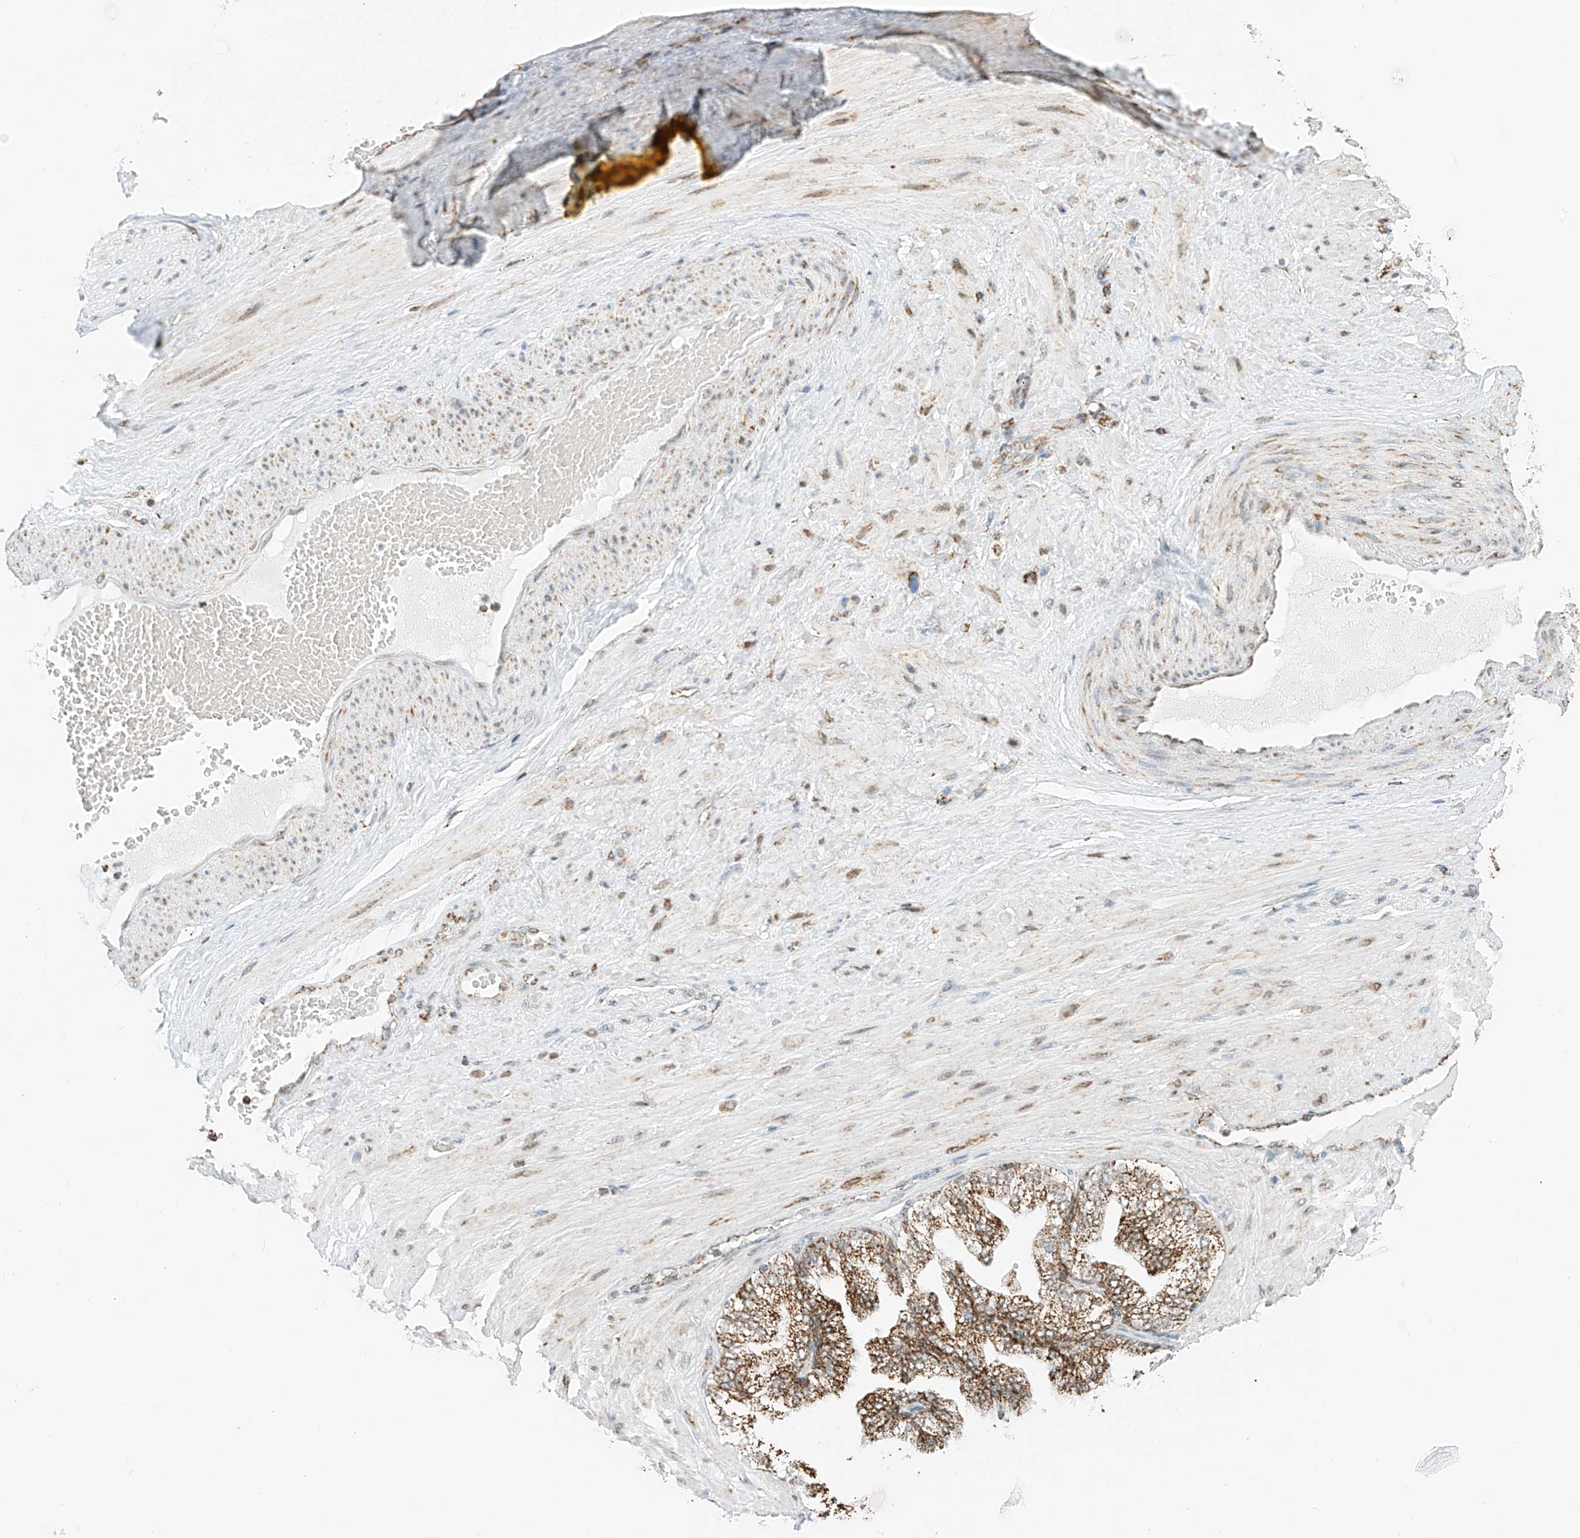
{"staining": {"intensity": "negative", "quantity": "none", "location": "none"}, "tissue": "adipose tissue", "cell_type": "Adipocytes", "image_type": "normal", "snomed": [{"axis": "morphology", "description": "Normal tissue, NOS"}, {"axis": "morphology", "description": "Adenocarcinoma, Low grade"}, {"axis": "topography", "description": "Prostate"}, {"axis": "topography", "description": "Peripheral nerve tissue"}], "caption": "There is no significant positivity in adipocytes of adipose tissue.", "gene": "PPA2", "patient": {"sex": "male", "age": 63}}